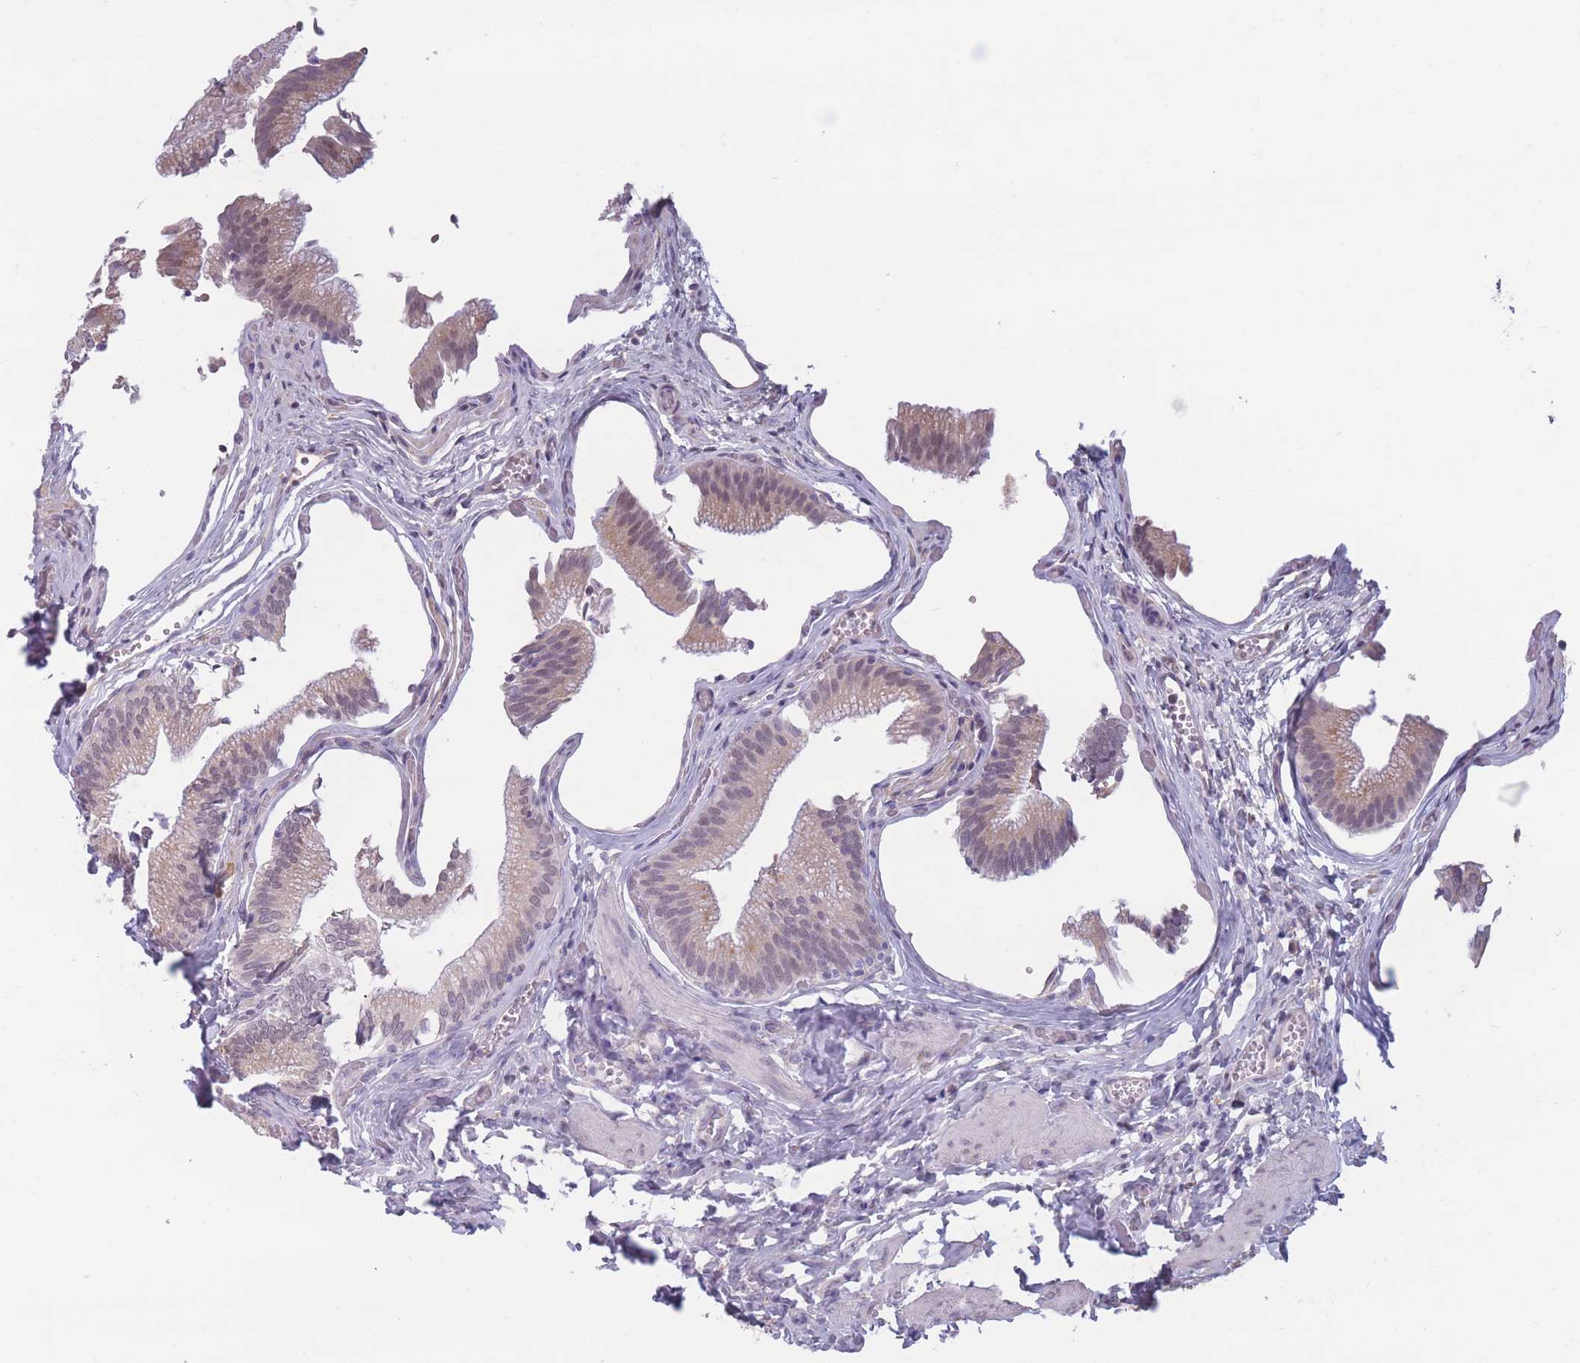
{"staining": {"intensity": "weak", "quantity": "25%-75%", "location": "cytoplasmic/membranous"}, "tissue": "gallbladder", "cell_type": "Glandular cells", "image_type": "normal", "snomed": [{"axis": "morphology", "description": "Normal tissue, NOS"}, {"axis": "topography", "description": "Gallbladder"}, {"axis": "topography", "description": "Peripheral nerve tissue"}], "caption": "A brown stain highlights weak cytoplasmic/membranous expression of a protein in glandular cells of unremarkable human gallbladder. (IHC, brightfield microscopy, high magnification).", "gene": "COL27A1", "patient": {"sex": "male", "age": 17}}